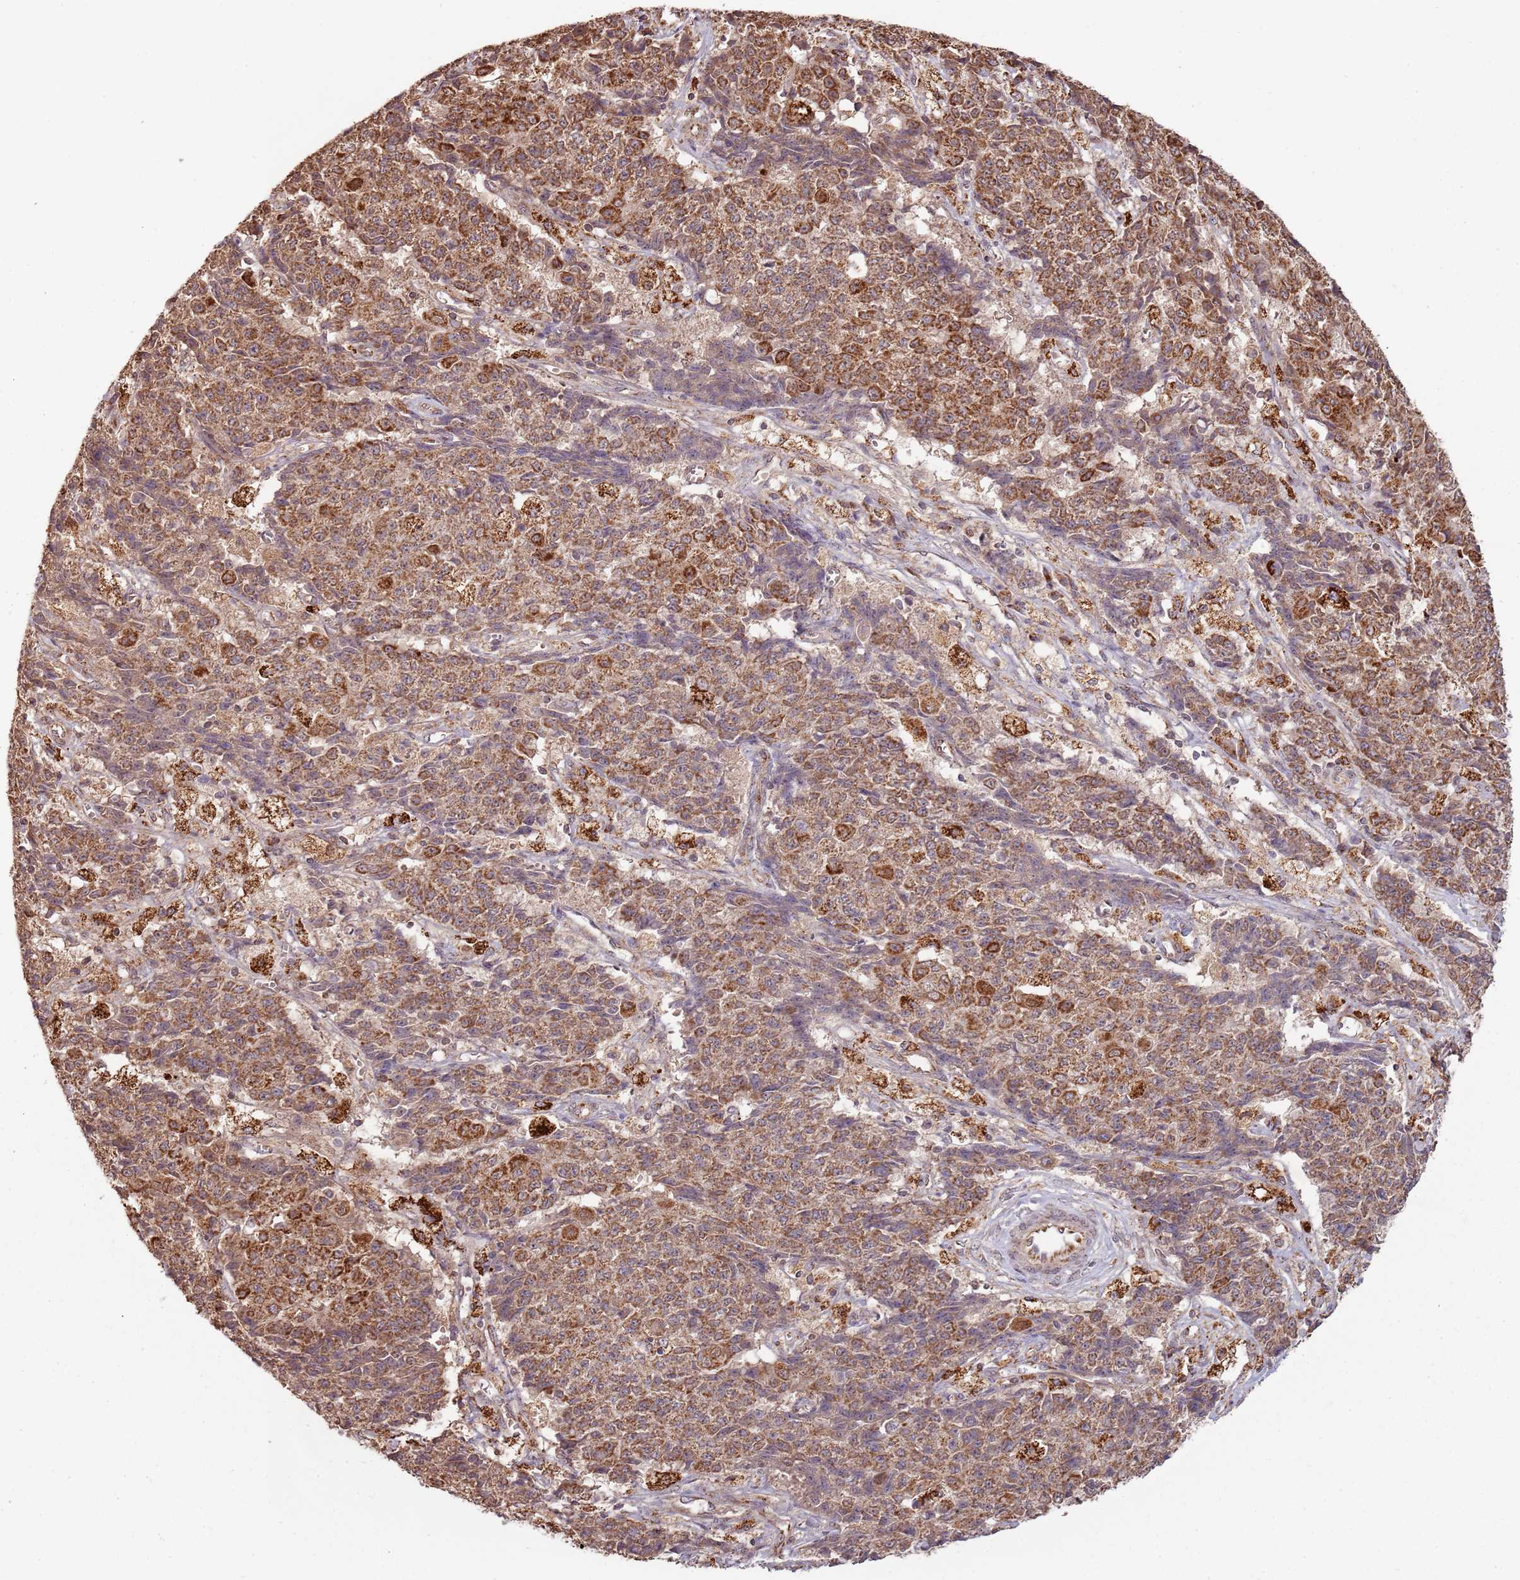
{"staining": {"intensity": "moderate", "quantity": ">75%", "location": "cytoplasmic/membranous"}, "tissue": "ovarian cancer", "cell_type": "Tumor cells", "image_type": "cancer", "snomed": [{"axis": "morphology", "description": "Carcinoma, endometroid"}, {"axis": "topography", "description": "Ovary"}], "caption": "Ovarian endometroid carcinoma stained for a protein (brown) exhibits moderate cytoplasmic/membranous positive expression in approximately >75% of tumor cells.", "gene": "IL17RD", "patient": {"sex": "female", "age": 42}}